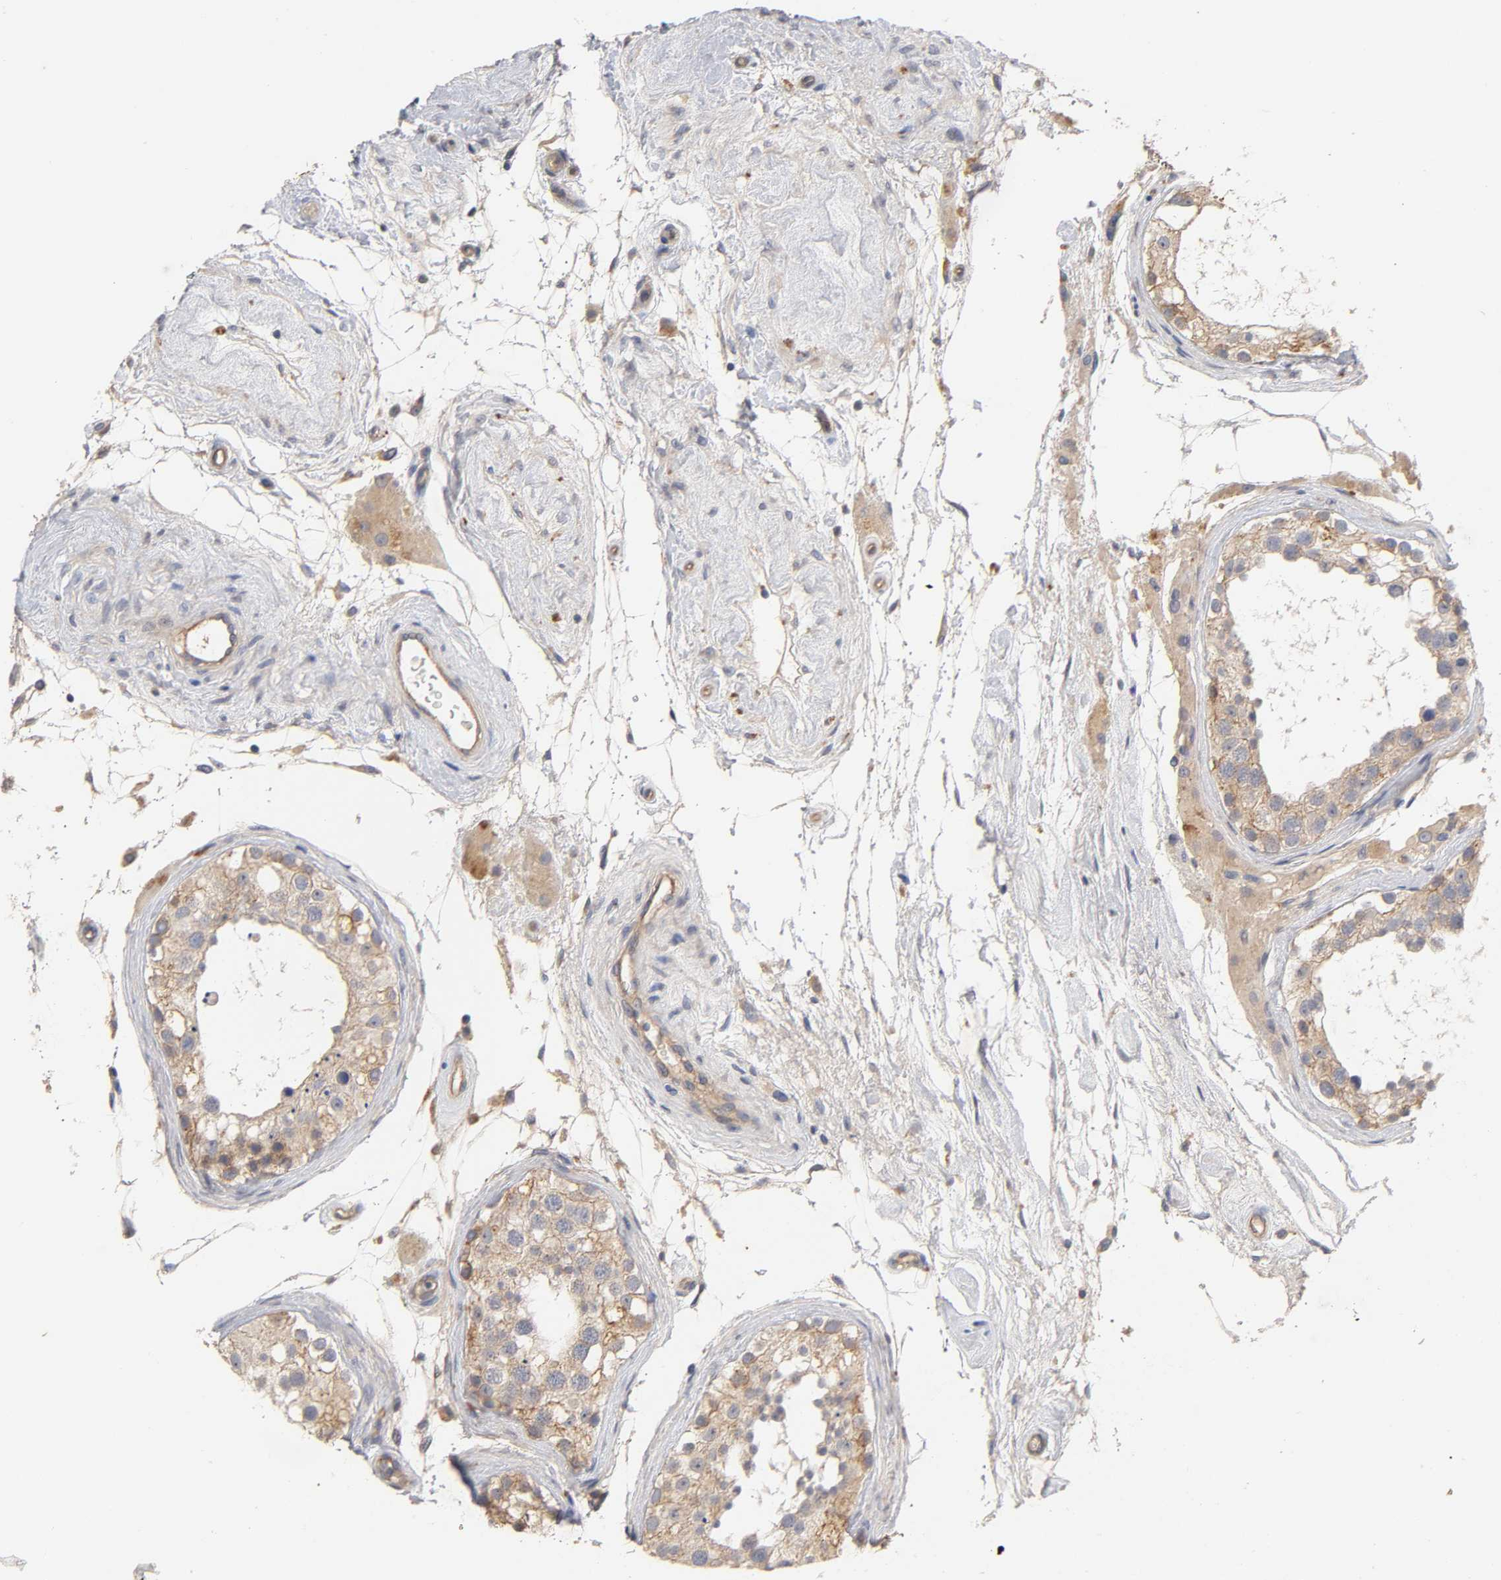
{"staining": {"intensity": "moderate", "quantity": ">75%", "location": "cytoplasmic/membranous"}, "tissue": "testis", "cell_type": "Cells in seminiferous ducts", "image_type": "normal", "snomed": [{"axis": "morphology", "description": "Normal tissue, NOS"}, {"axis": "topography", "description": "Testis"}], "caption": "This is a histology image of immunohistochemistry (IHC) staining of unremarkable testis, which shows moderate positivity in the cytoplasmic/membranous of cells in seminiferous ducts.", "gene": "PDZD11", "patient": {"sex": "male", "age": 68}}